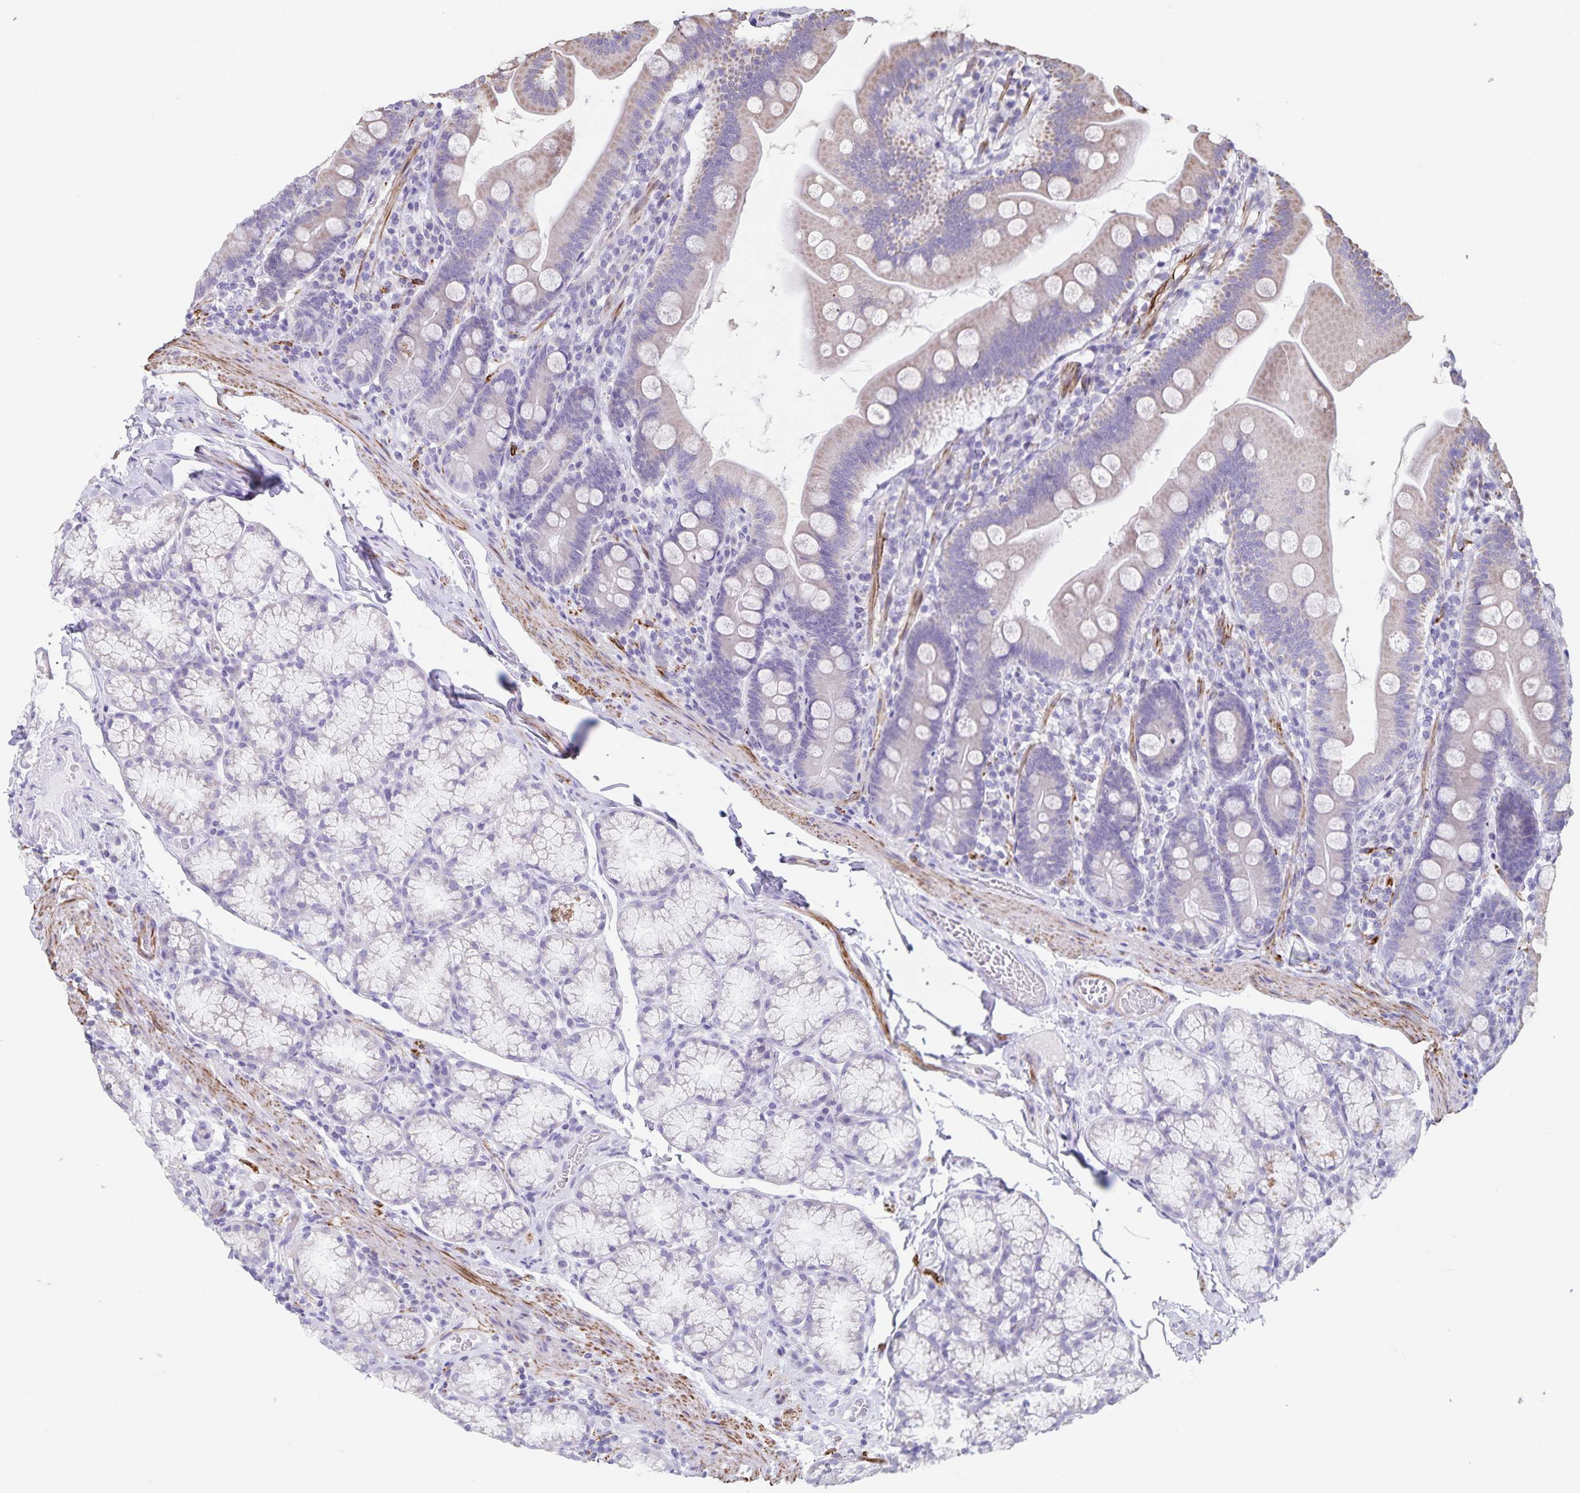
{"staining": {"intensity": "weak", "quantity": "25%-75%", "location": "cytoplasmic/membranous"}, "tissue": "duodenum", "cell_type": "Glandular cells", "image_type": "normal", "snomed": [{"axis": "morphology", "description": "Normal tissue, NOS"}, {"axis": "topography", "description": "Duodenum"}], "caption": "Immunohistochemical staining of unremarkable duodenum reveals 25%-75% levels of weak cytoplasmic/membranous protein staining in about 25%-75% of glandular cells. (IHC, brightfield microscopy, high magnification).", "gene": "SYNM", "patient": {"sex": "female", "age": 67}}